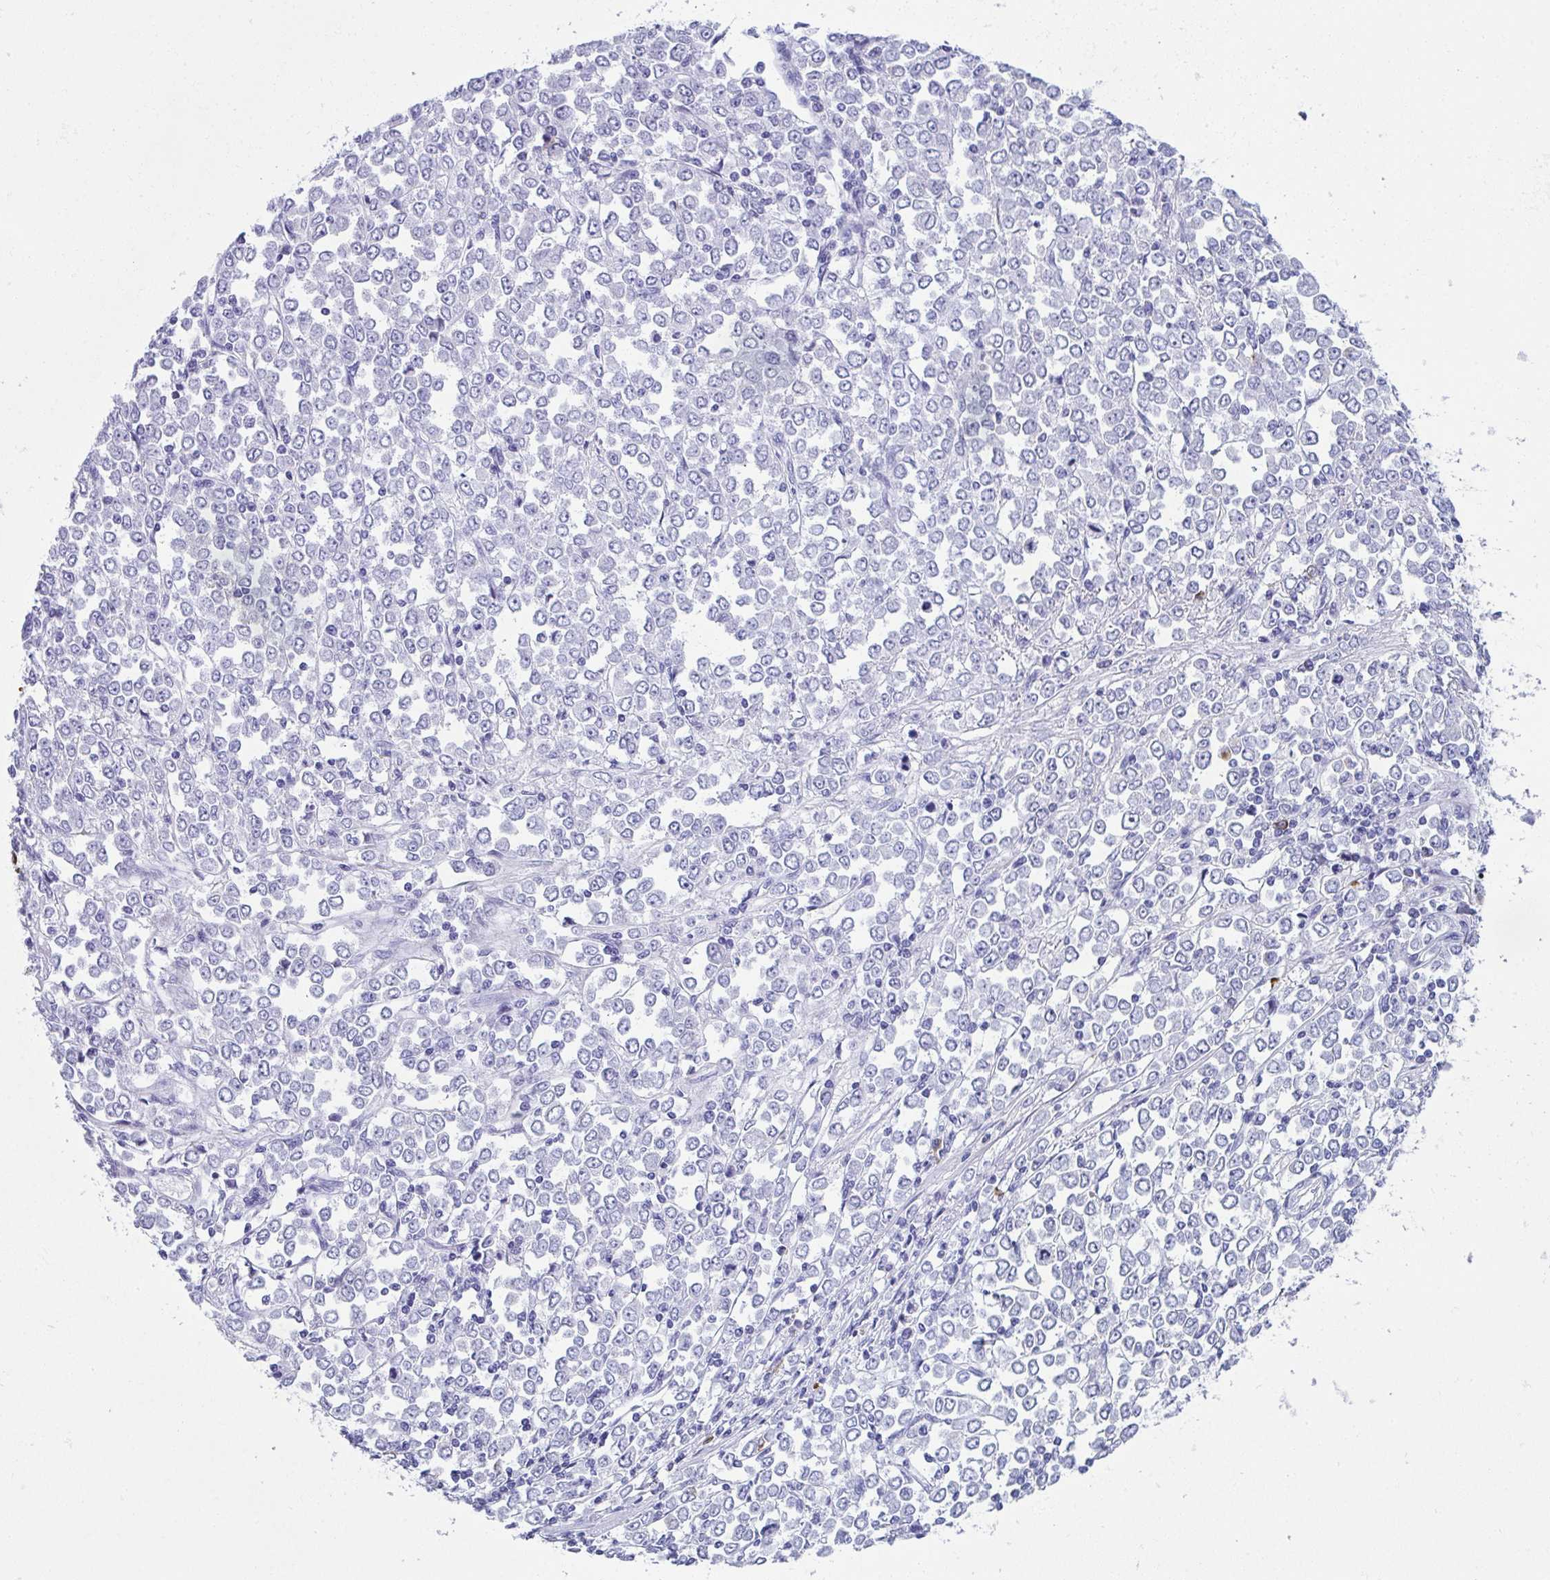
{"staining": {"intensity": "negative", "quantity": "none", "location": "none"}, "tissue": "stomach cancer", "cell_type": "Tumor cells", "image_type": "cancer", "snomed": [{"axis": "morphology", "description": "Adenocarcinoma, NOS"}, {"axis": "topography", "description": "Stomach, upper"}], "caption": "DAB immunohistochemical staining of human stomach cancer demonstrates no significant staining in tumor cells.", "gene": "JCHAIN", "patient": {"sex": "male", "age": 70}}